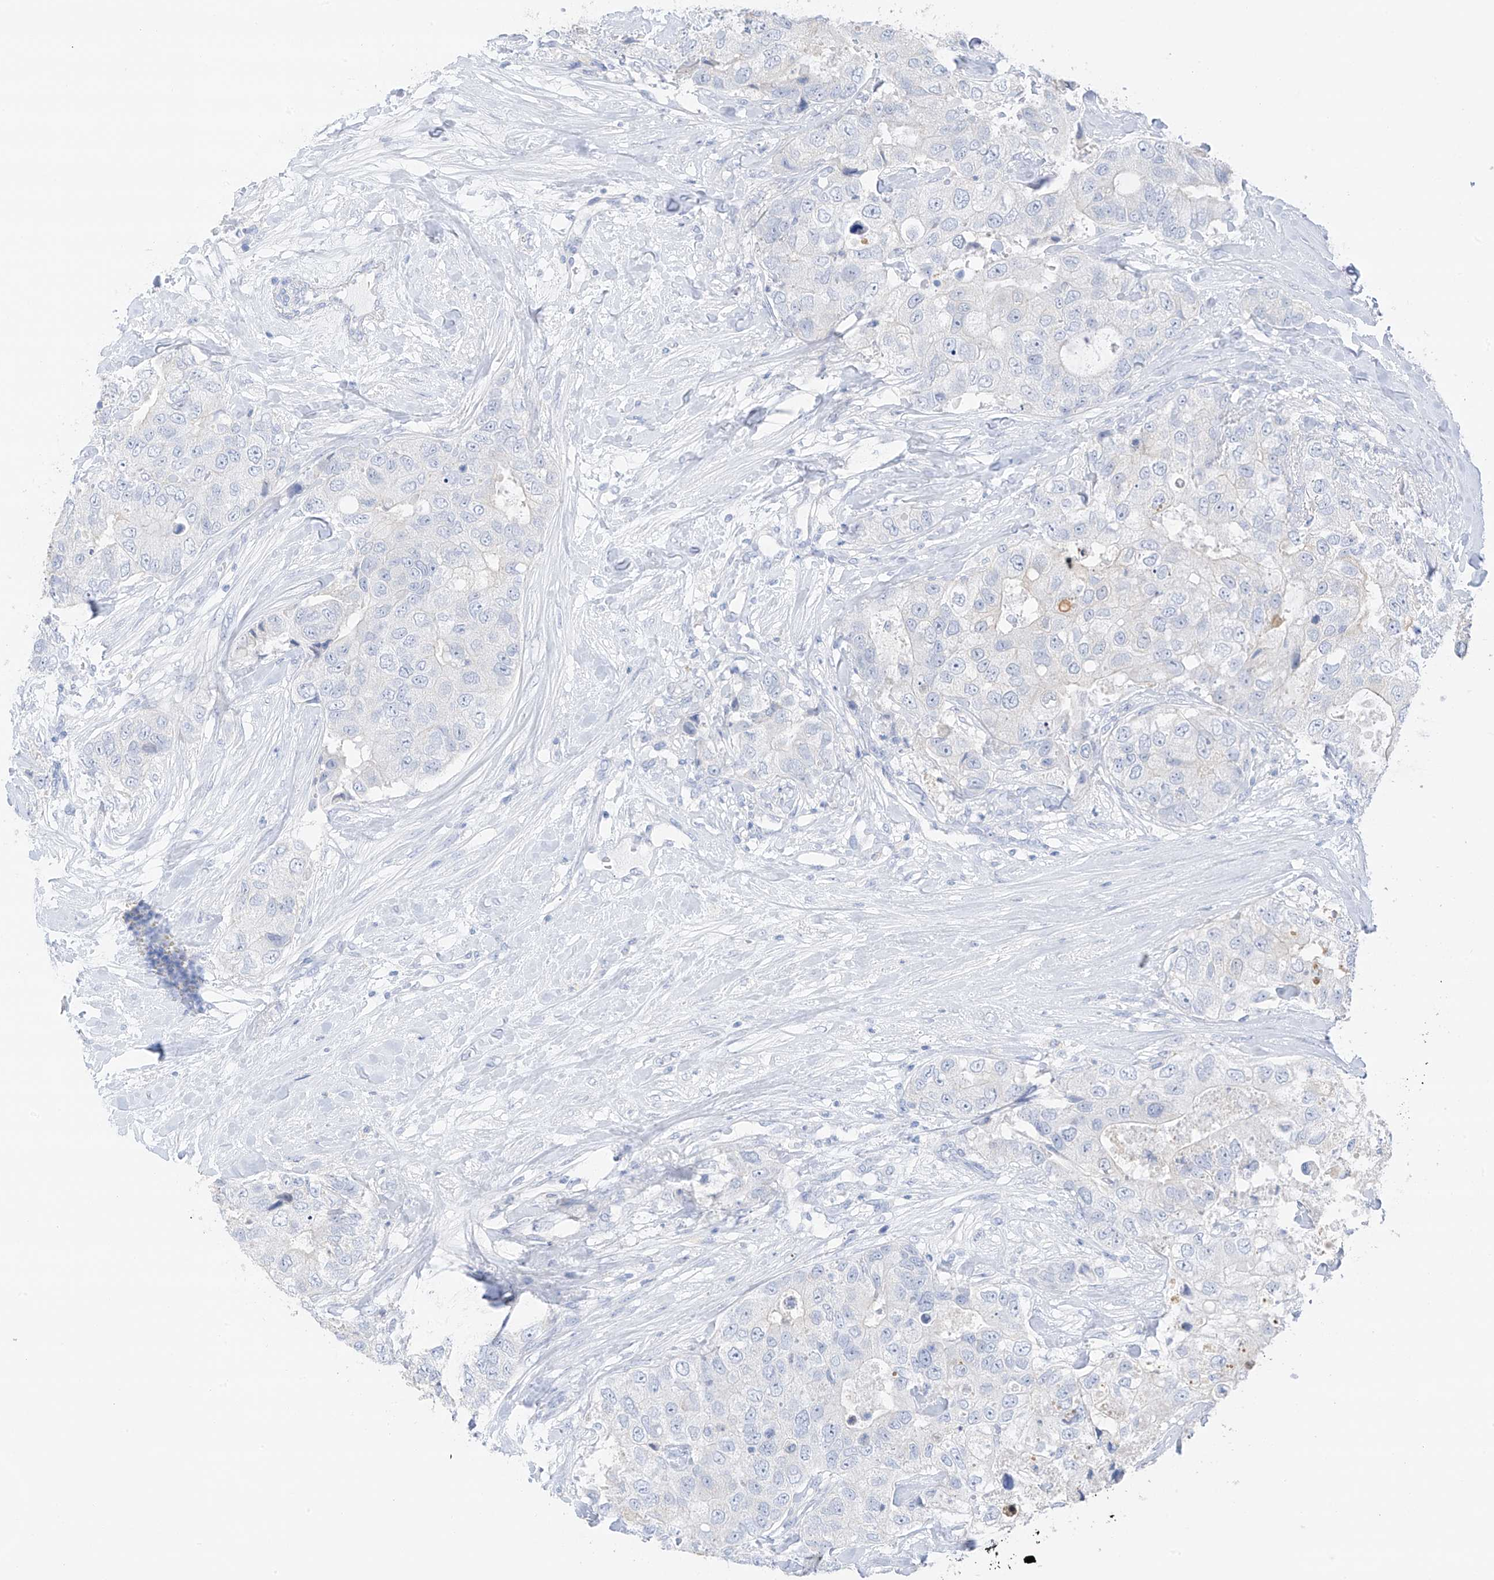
{"staining": {"intensity": "negative", "quantity": "none", "location": "none"}, "tissue": "breast cancer", "cell_type": "Tumor cells", "image_type": "cancer", "snomed": [{"axis": "morphology", "description": "Duct carcinoma"}, {"axis": "topography", "description": "Breast"}], "caption": "There is no significant expression in tumor cells of breast intraductal carcinoma. (Stains: DAB IHC with hematoxylin counter stain, Microscopy: brightfield microscopy at high magnification).", "gene": "CAPN13", "patient": {"sex": "female", "age": 62}}